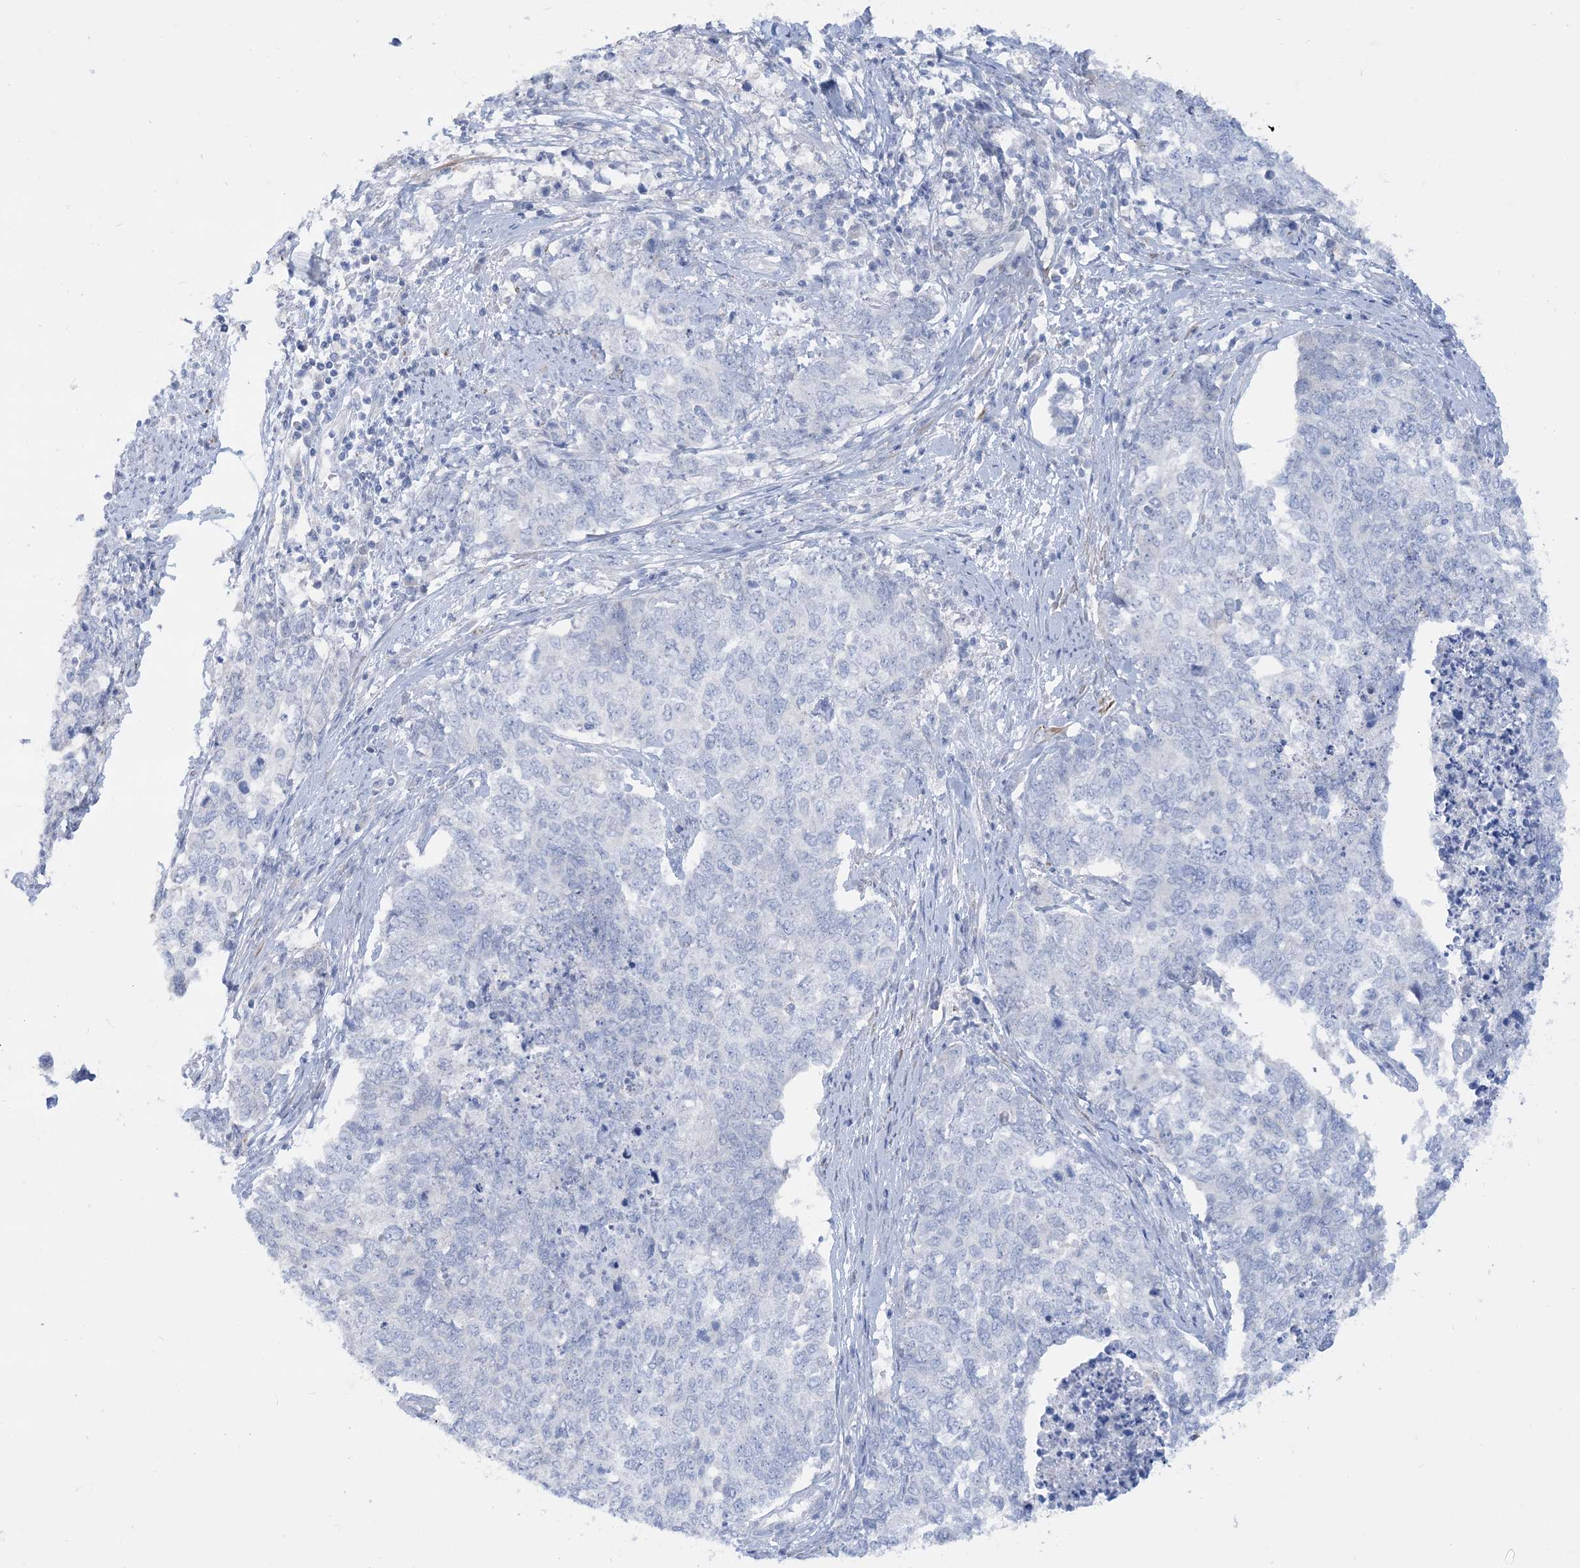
{"staining": {"intensity": "negative", "quantity": "none", "location": "none"}, "tissue": "cervical cancer", "cell_type": "Tumor cells", "image_type": "cancer", "snomed": [{"axis": "morphology", "description": "Squamous cell carcinoma, NOS"}, {"axis": "topography", "description": "Cervix"}], "caption": "A high-resolution photomicrograph shows IHC staining of cervical cancer, which demonstrates no significant expression in tumor cells.", "gene": "MARS2", "patient": {"sex": "female", "age": 63}}